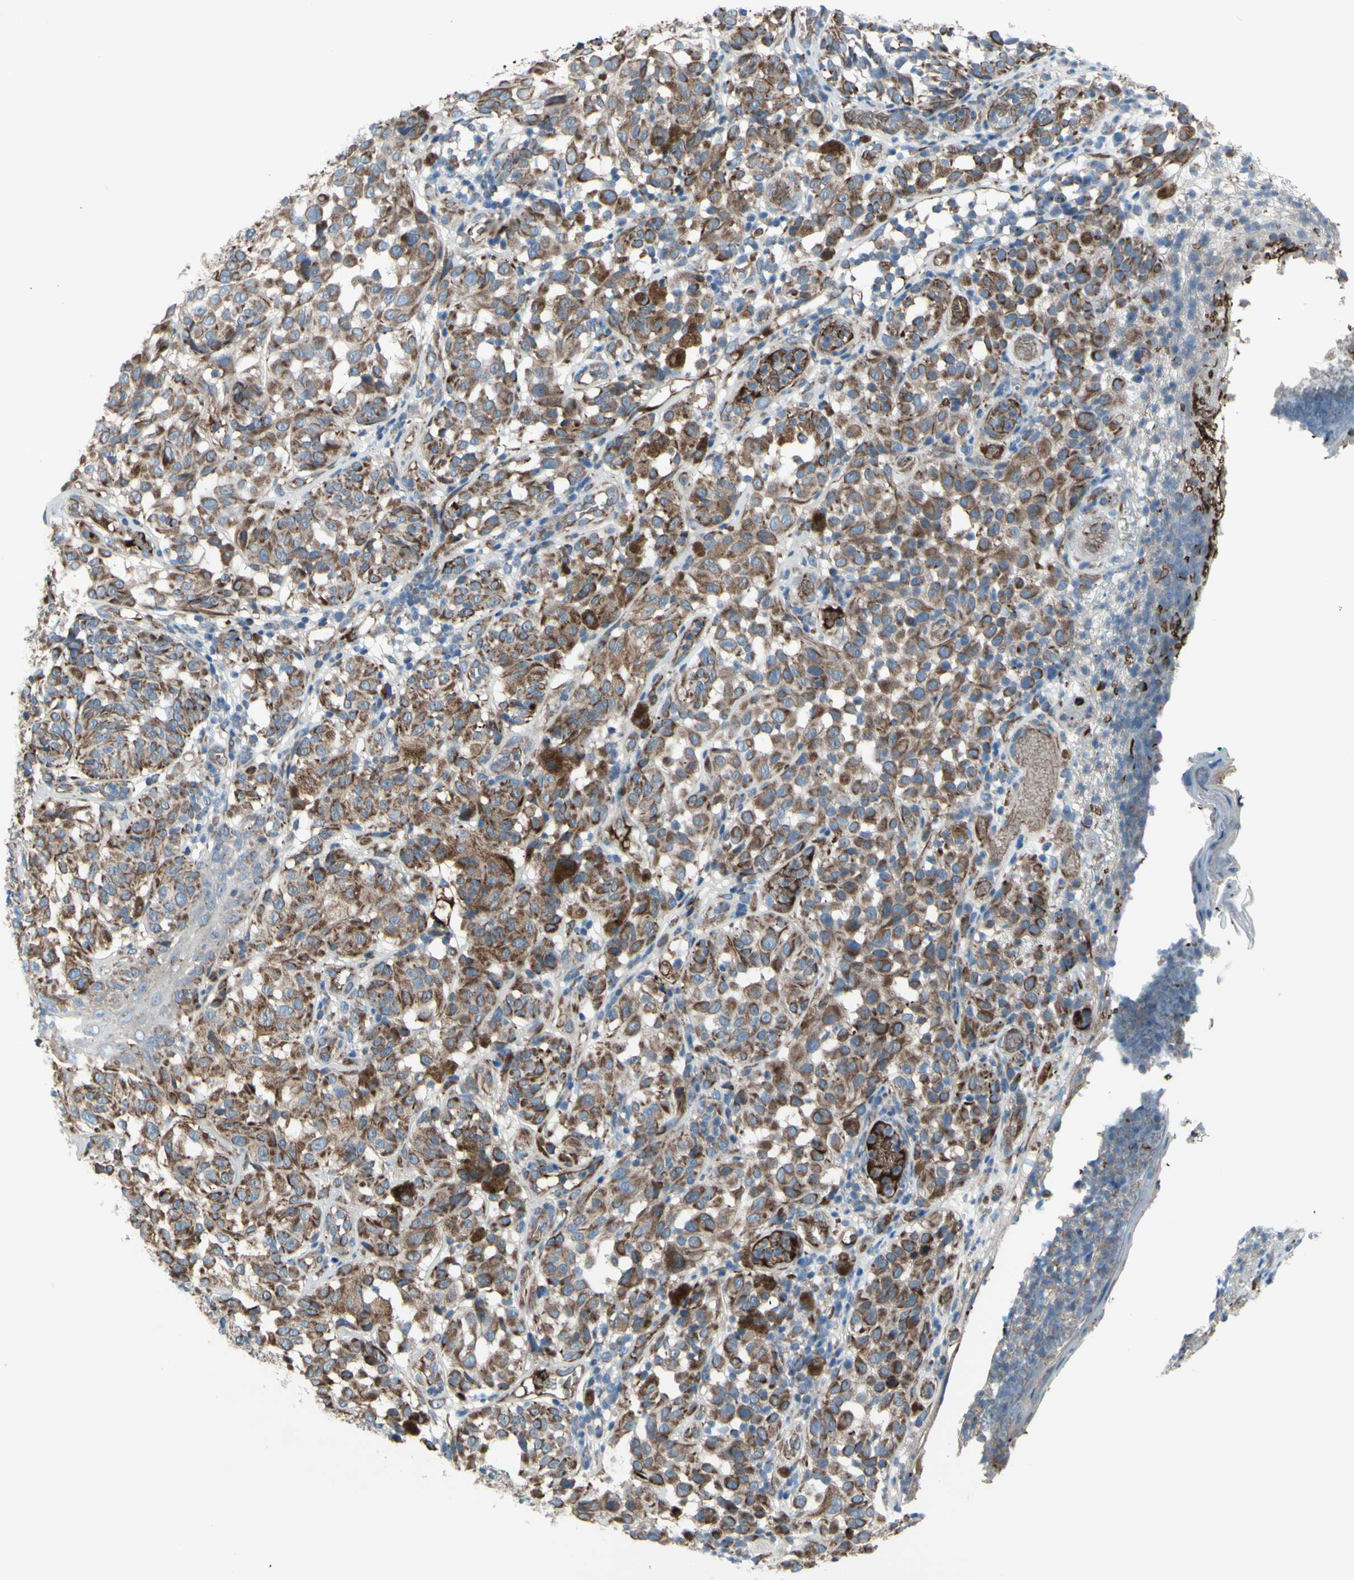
{"staining": {"intensity": "moderate", "quantity": ">75%", "location": "cytoplasmic/membranous"}, "tissue": "melanoma", "cell_type": "Tumor cells", "image_type": "cancer", "snomed": [{"axis": "morphology", "description": "Malignant melanoma, NOS"}, {"axis": "topography", "description": "Skin"}], "caption": "Immunohistochemistry (IHC) staining of melanoma, which reveals medium levels of moderate cytoplasmic/membranous staining in approximately >75% of tumor cells indicating moderate cytoplasmic/membranous protein positivity. The staining was performed using DAB (3,3'-diaminobenzidine) (brown) for protein detection and nuclei were counterstained in hematoxylin (blue).", "gene": "EMC7", "patient": {"sex": "female", "age": 46}}